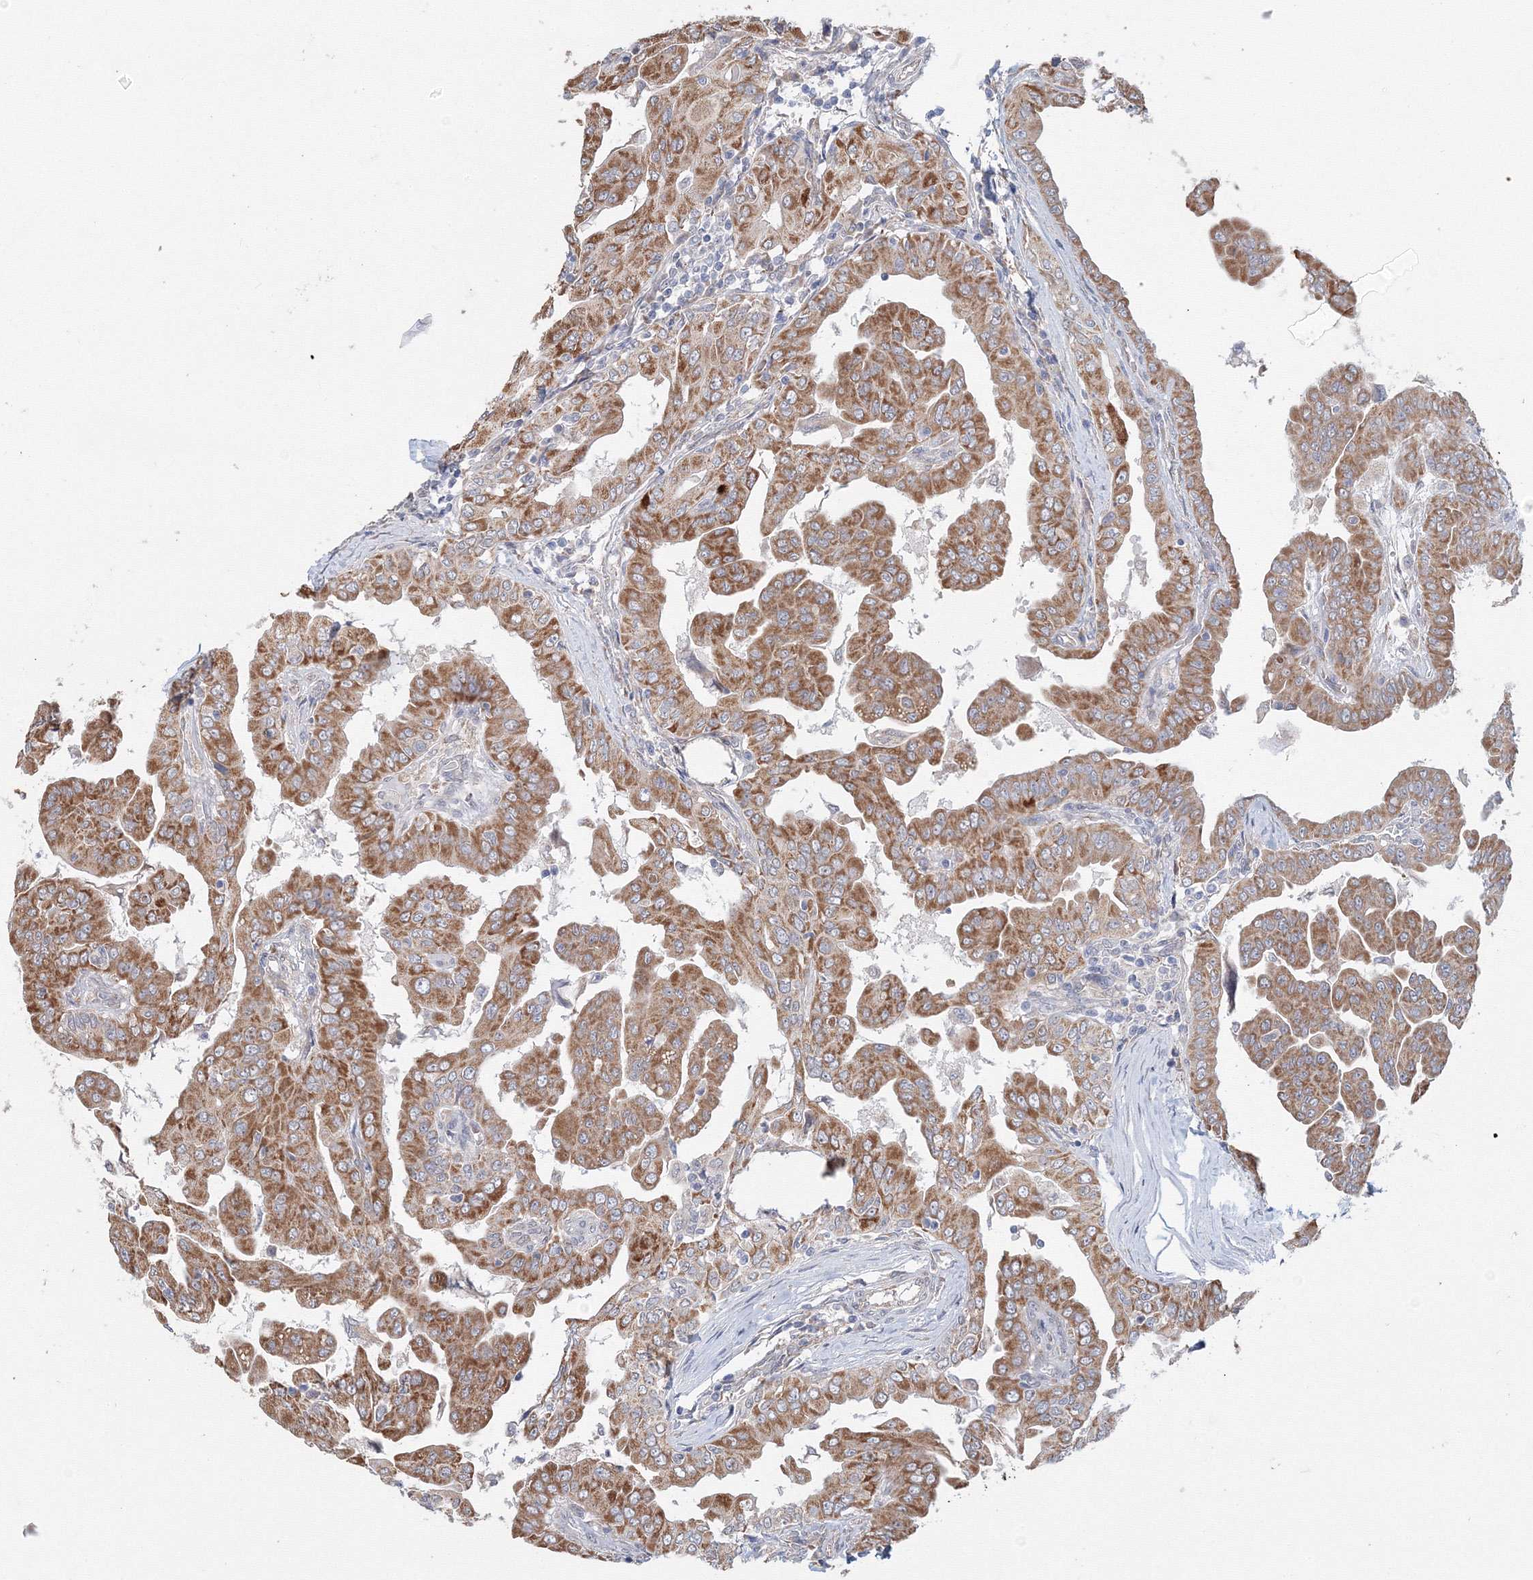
{"staining": {"intensity": "moderate", "quantity": ">75%", "location": "cytoplasmic/membranous"}, "tissue": "thyroid cancer", "cell_type": "Tumor cells", "image_type": "cancer", "snomed": [{"axis": "morphology", "description": "Papillary adenocarcinoma, NOS"}, {"axis": "topography", "description": "Thyroid gland"}], "caption": "Brown immunohistochemical staining in human thyroid cancer (papillary adenocarcinoma) displays moderate cytoplasmic/membranous expression in about >75% of tumor cells.", "gene": "DHRS12", "patient": {"sex": "male", "age": 33}}